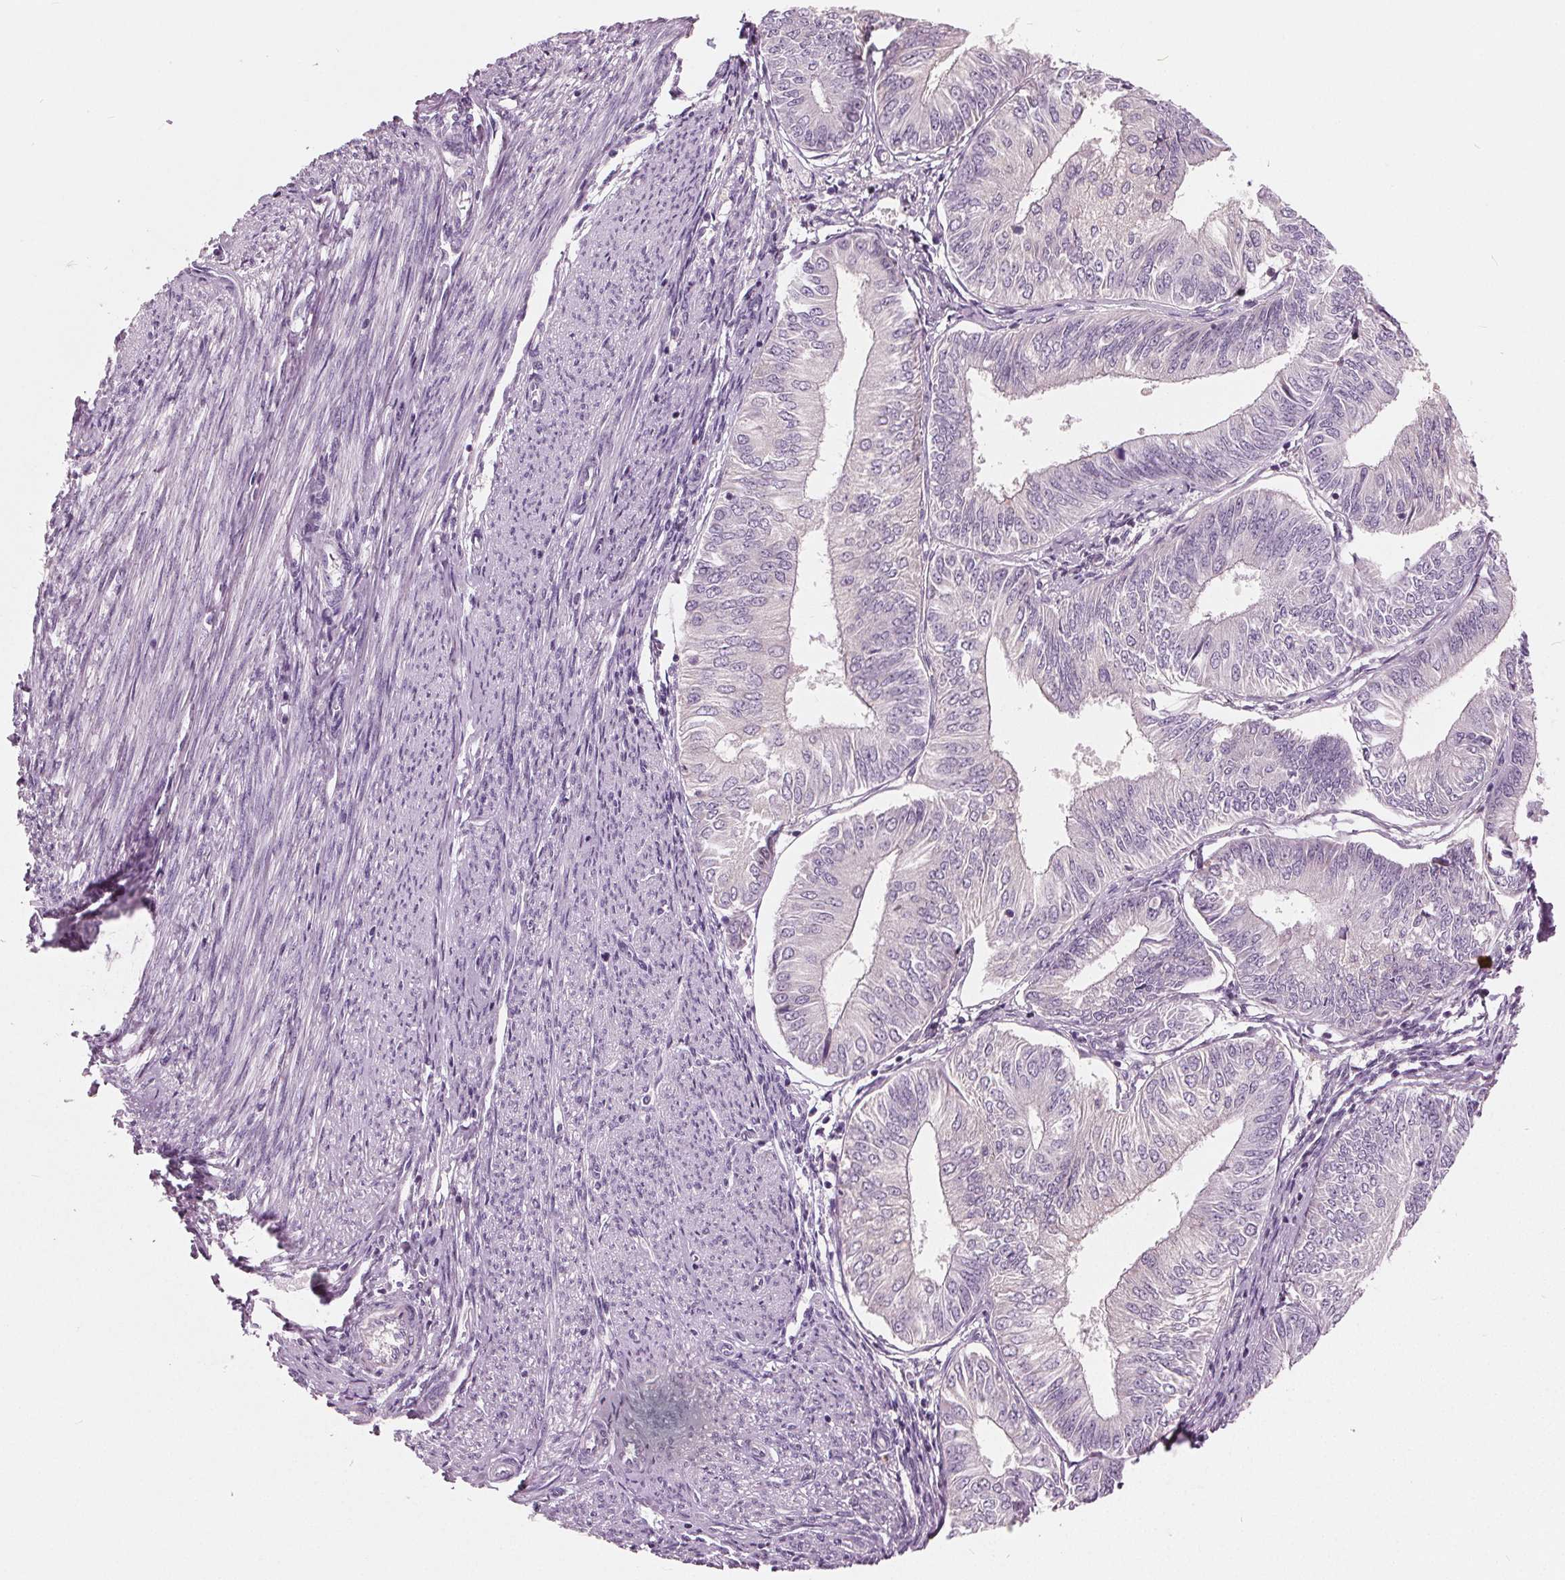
{"staining": {"intensity": "negative", "quantity": "none", "location": "none"}, "tissue": "endometrial cancer", "cell_type": "Tumor cells", "image_type": "cancer", "snomed": [{"axis": "morphology", "description": "Adenocarcinoma, NOS"}, {"axis": "topography", "description": "Endometrium"}], "caption": "IHC of endometrial cancer exhibits no expression in tumor cells. Nuclei are stained in blue.", "gene": "LHFPL7", "patient": {"sex": "female", "age": 58}}